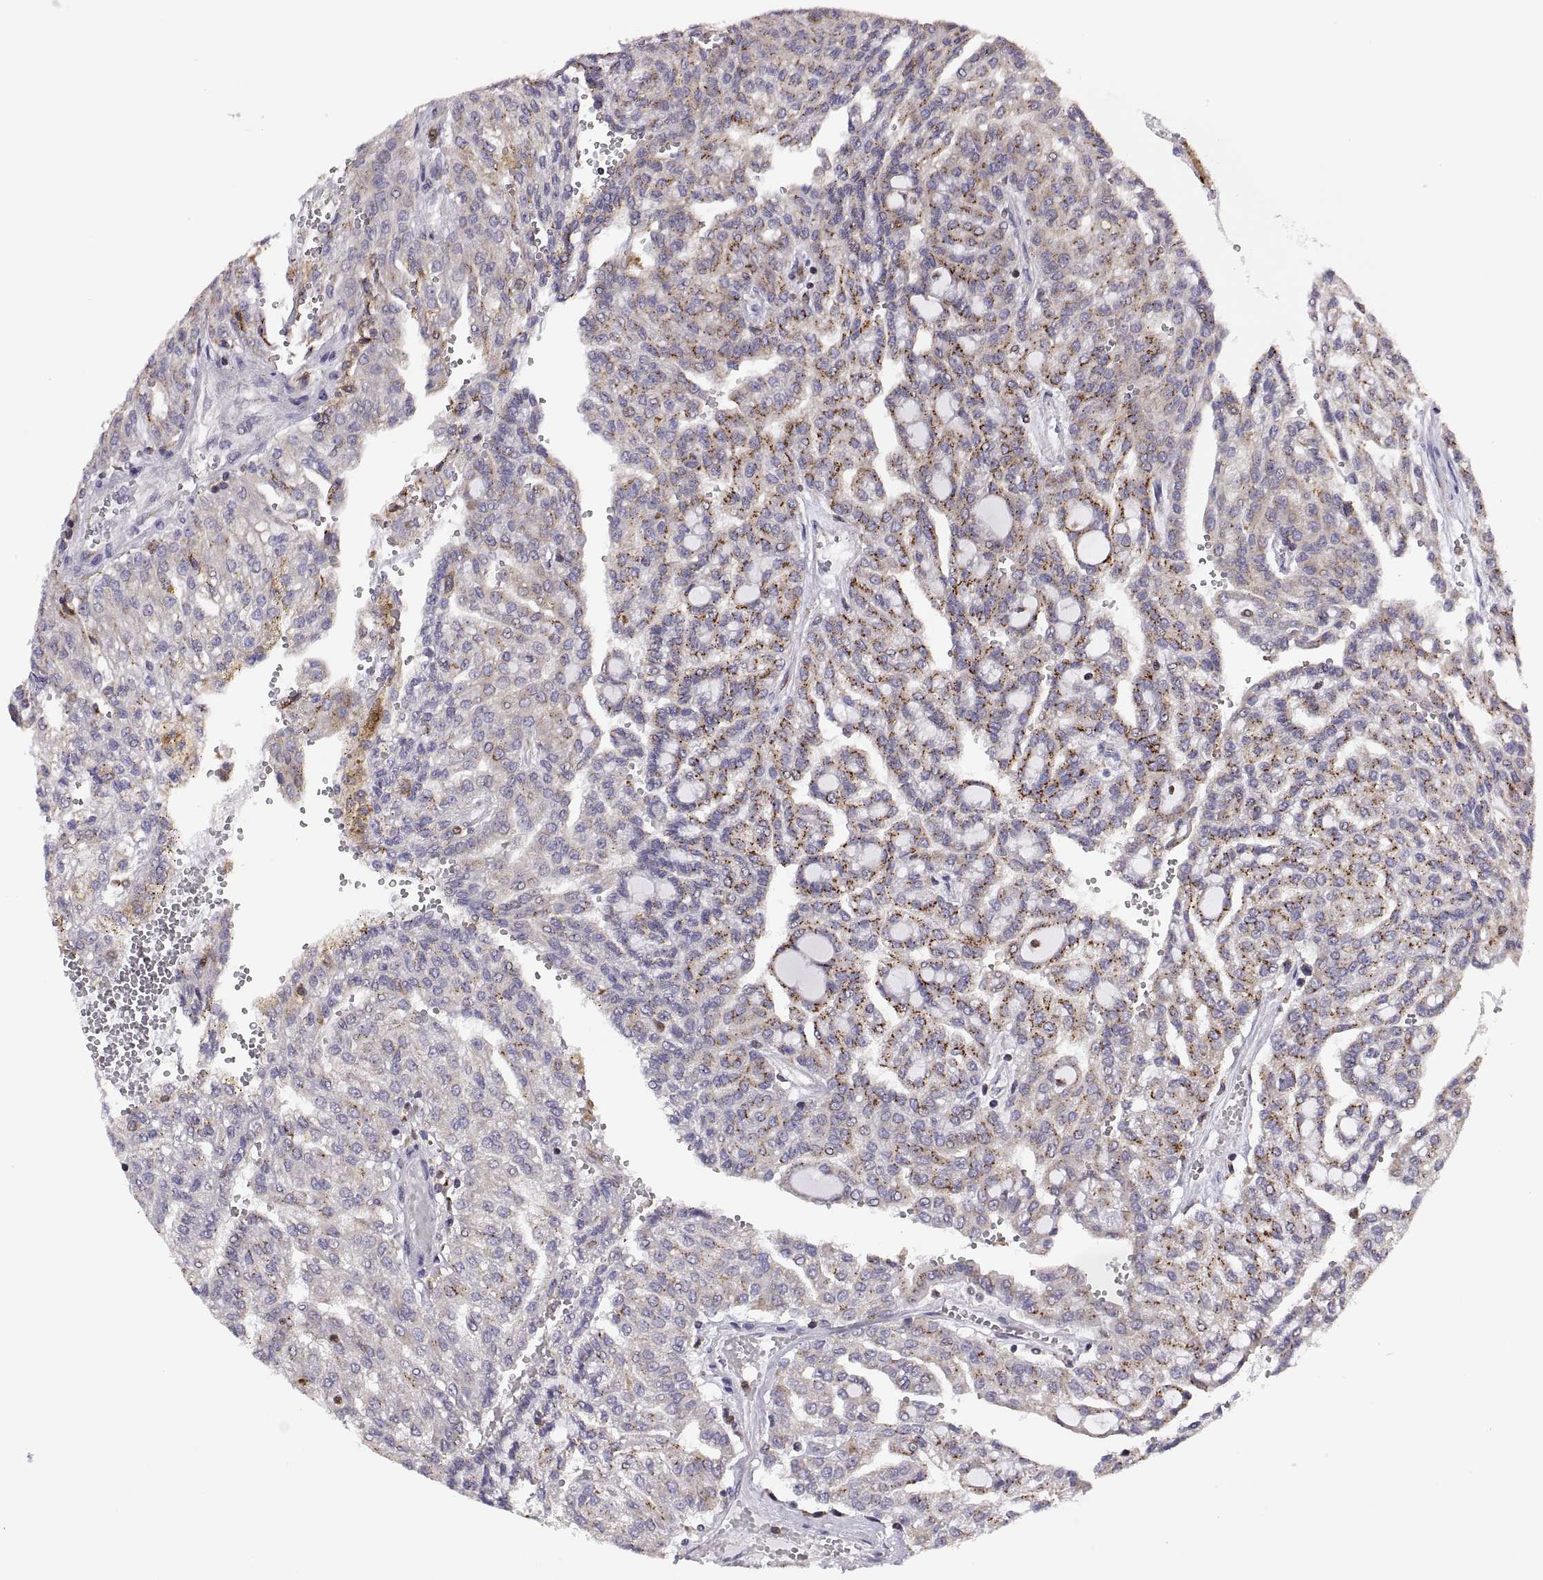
{"staining": {"intensity": "strong", "quantity": "25%-75%", "location": "cytoplasmic/membranous"}, "tissue": "renal cancer", "cell_type": "Tumor cells", "image_type": "cancer", "snomed": [{"axis": "morphology", "description": "Adenocarcinoma, NOS"}, {"axis": "topography", "description": "Kidney"}], "caption": "Immunohistochemistry photomicrograph of neoplastic tissue: renal cancer (adenocarcinoma) stained using immunohistochemistry (IHC) displays high levels of strong protein expression localized specifically in the cytoplasmic/membranous of tumor cells, appearing as a cytoplasmic/membranous brown color.", "gene": "ACAP1", "patient": {"sex": "male", "age": 63}}